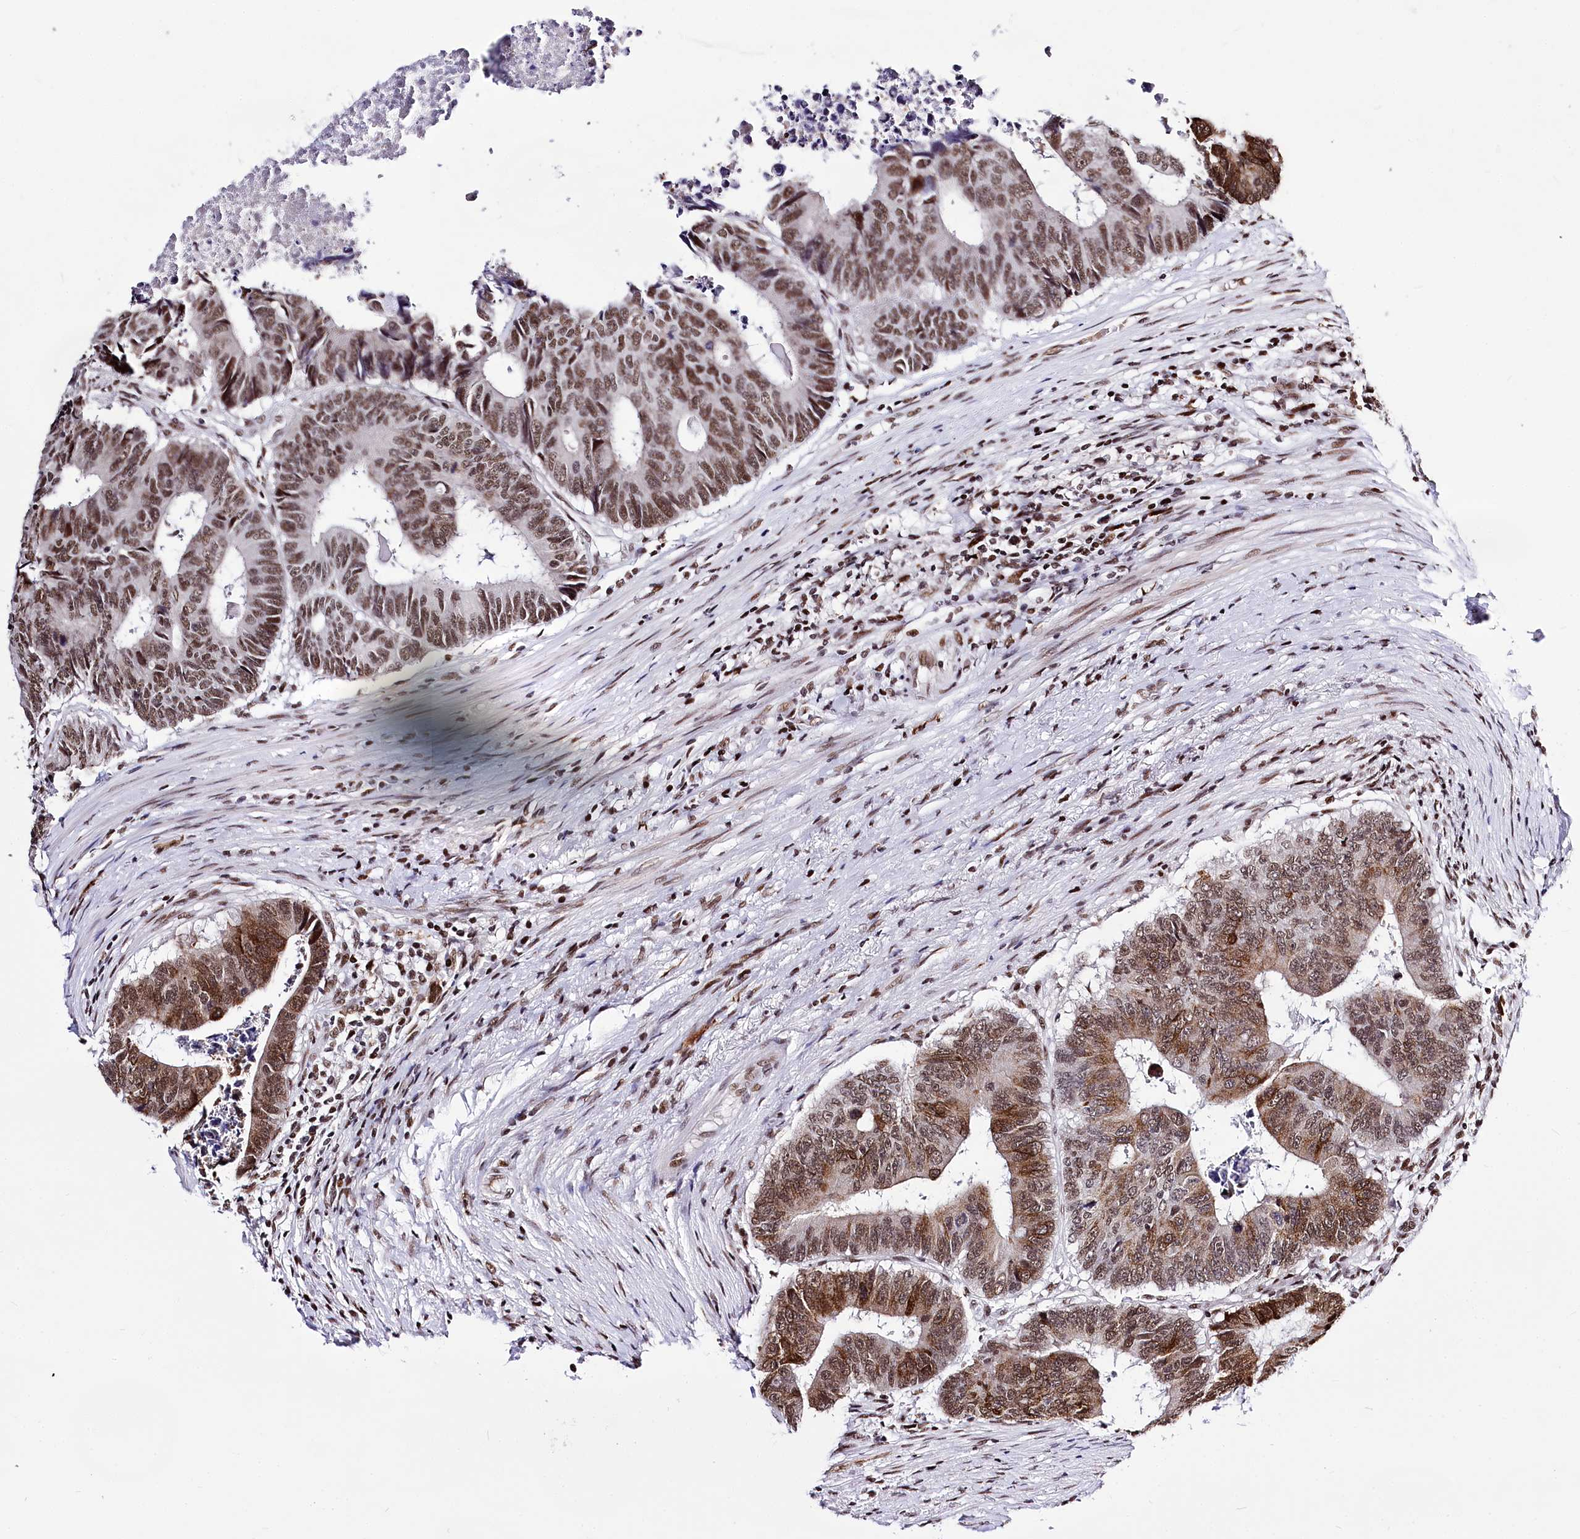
{"staining": {"intensity": "moderate", "quantity": ">75%", "location": "cytoplasmic/membranous,nuclear"}, "tissue": "colorectal cancer", "cell_type": "Tumor cells", "image_type": "cancer", "snomed": [{"axis": "morphology", "description": "Adenocarcinoma, NOS"}, {"axis": "topography", "description": "Rectum"}], "caption": "Protein expression analysis of colorectal cancer (adenocarcinoma) exhibits moderate cytoplasmic/membranous and nuclear positivity in approximately >75% of tumor cells. Using DAB (brown) and hematoxylin (blue) stains, captured at high magnification using brightfield microscopy.", "gene": "POU4F3", "patient": {"sex": "male", "age": 84}}